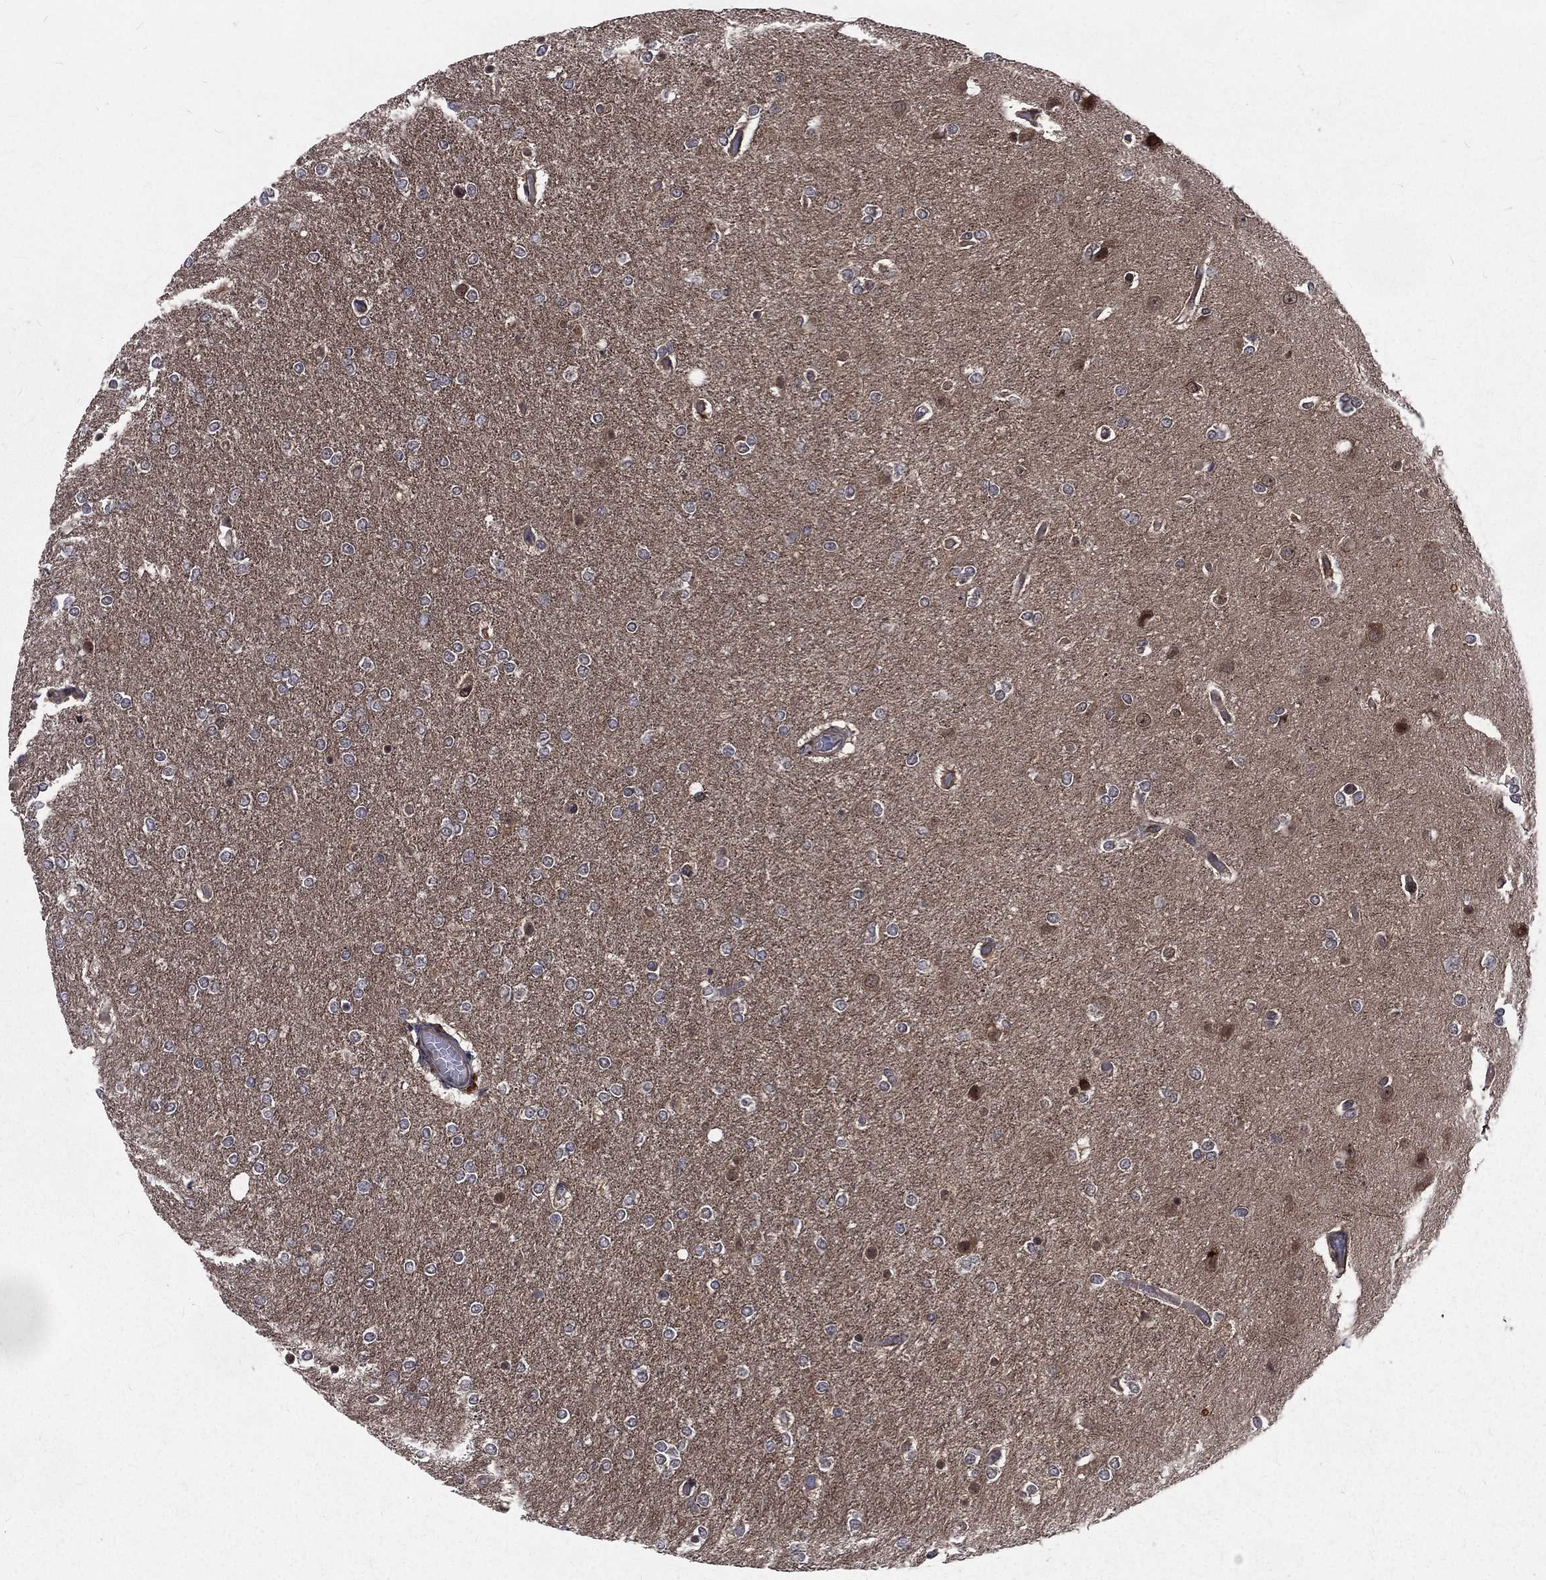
{"staining": {"intensity": "negative", "quantity": "none", "location": "none"}, "tissue": "glioma", "cell_type": "Tumor cells", "image_type": "cancer", "snomed": [{"axis": "morphology", "description": "Glioma, malignant, High grade"}, {"axis": "topography", "description": "Brain"}], "caption": "High-grade glioma (malignant) stained for a protein using immunohistochemistry reveals no expression tumor cells.", "gene": "ARL3", "patient": {"sex": "female", "age": 61}}